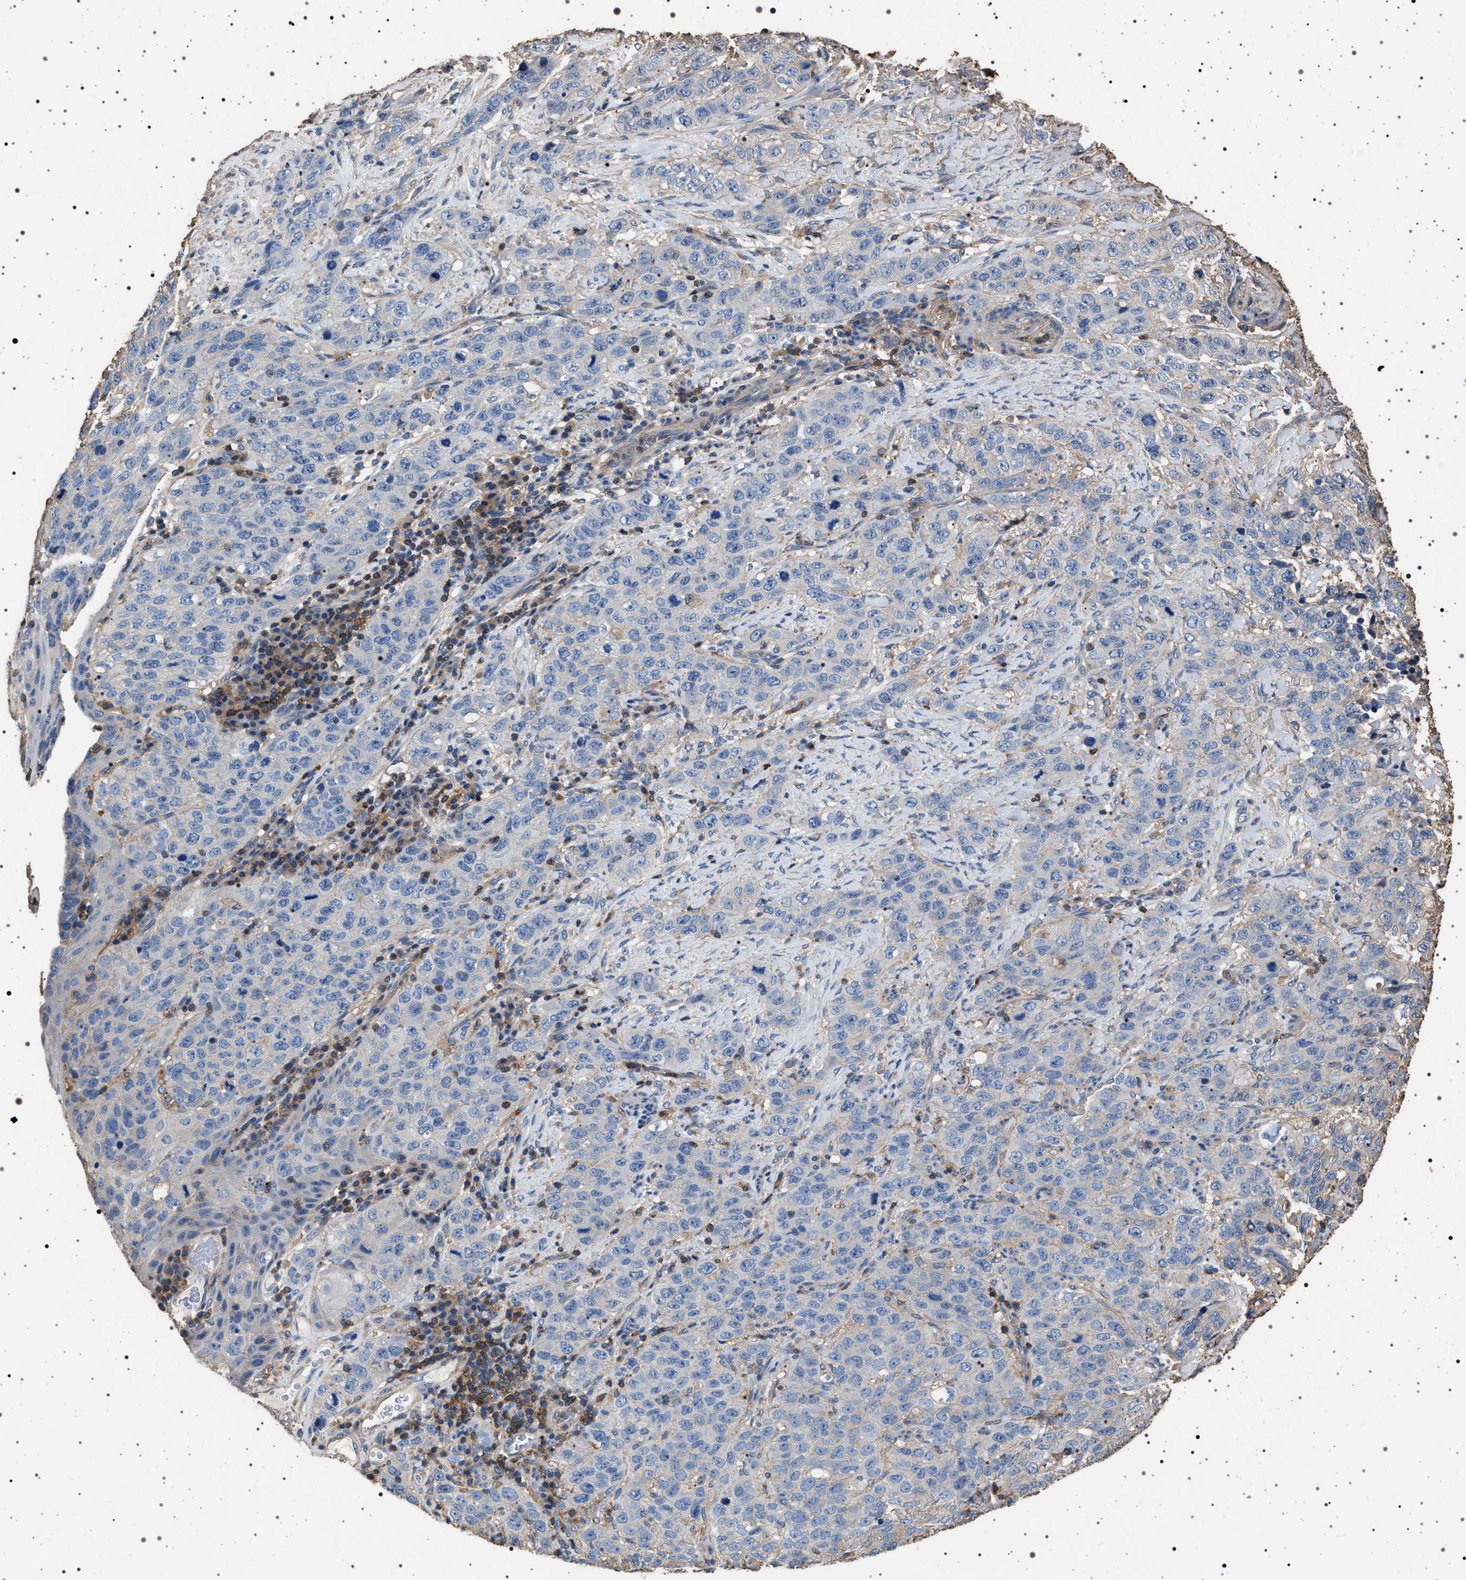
{"staining": {"intensity": "negative", "quantity": "none", "location": "none"}, "tissue": "stomach cancer", "cell_type": "Tumor cells", "image_type": "cancer", "snomed": [{"axis": "morphology", "description": "Adenocarcinoma, NOS"}, {"axis": "topography", "description": "Stomach"}], "caption": "Protein analysis of stomach cancer (adenocarcinoma) exhibits no significant expression in tumor cells.", "gene": "SMAP2", "patient": {"sex": "male", "age": 48}}